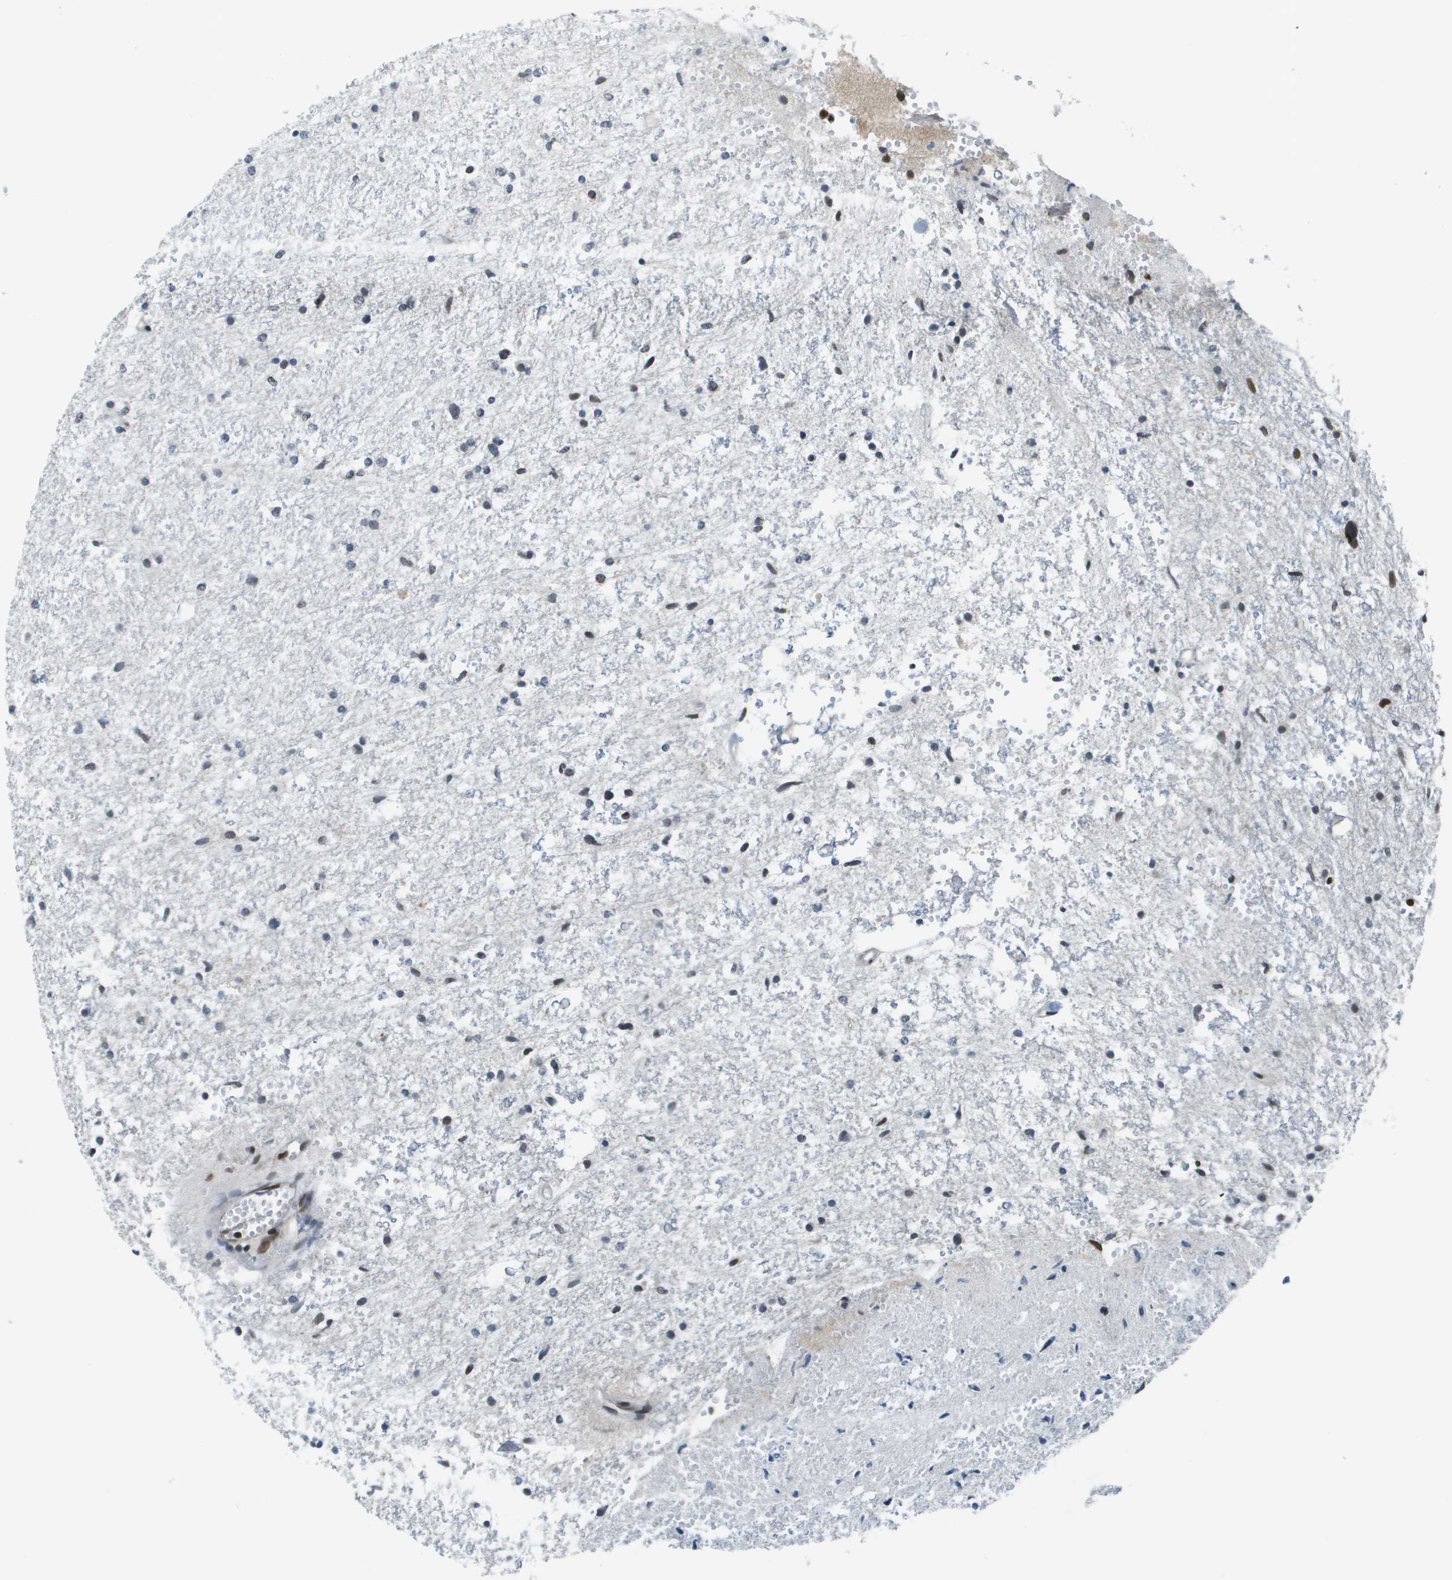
{"staining": {"intensity": "moderate", "quantity": "<25%", "location": "nuclear"}, "tissue": "glioma", "cell_type": "Tumor cells", "image_type": "cancer", "snomed": [{"axis": "morphology", "description": "Glioma, malignant, High grade"}, {"axis": "topography", "description": "Brain"}], "caption": "Moderate nuclear staining for a protein is seen in approximately <25% of tumor cells of malignant high-grade glioma using IHC.", "gene": "RECQL4", "patient": {"sex": "female", "age": 59}}